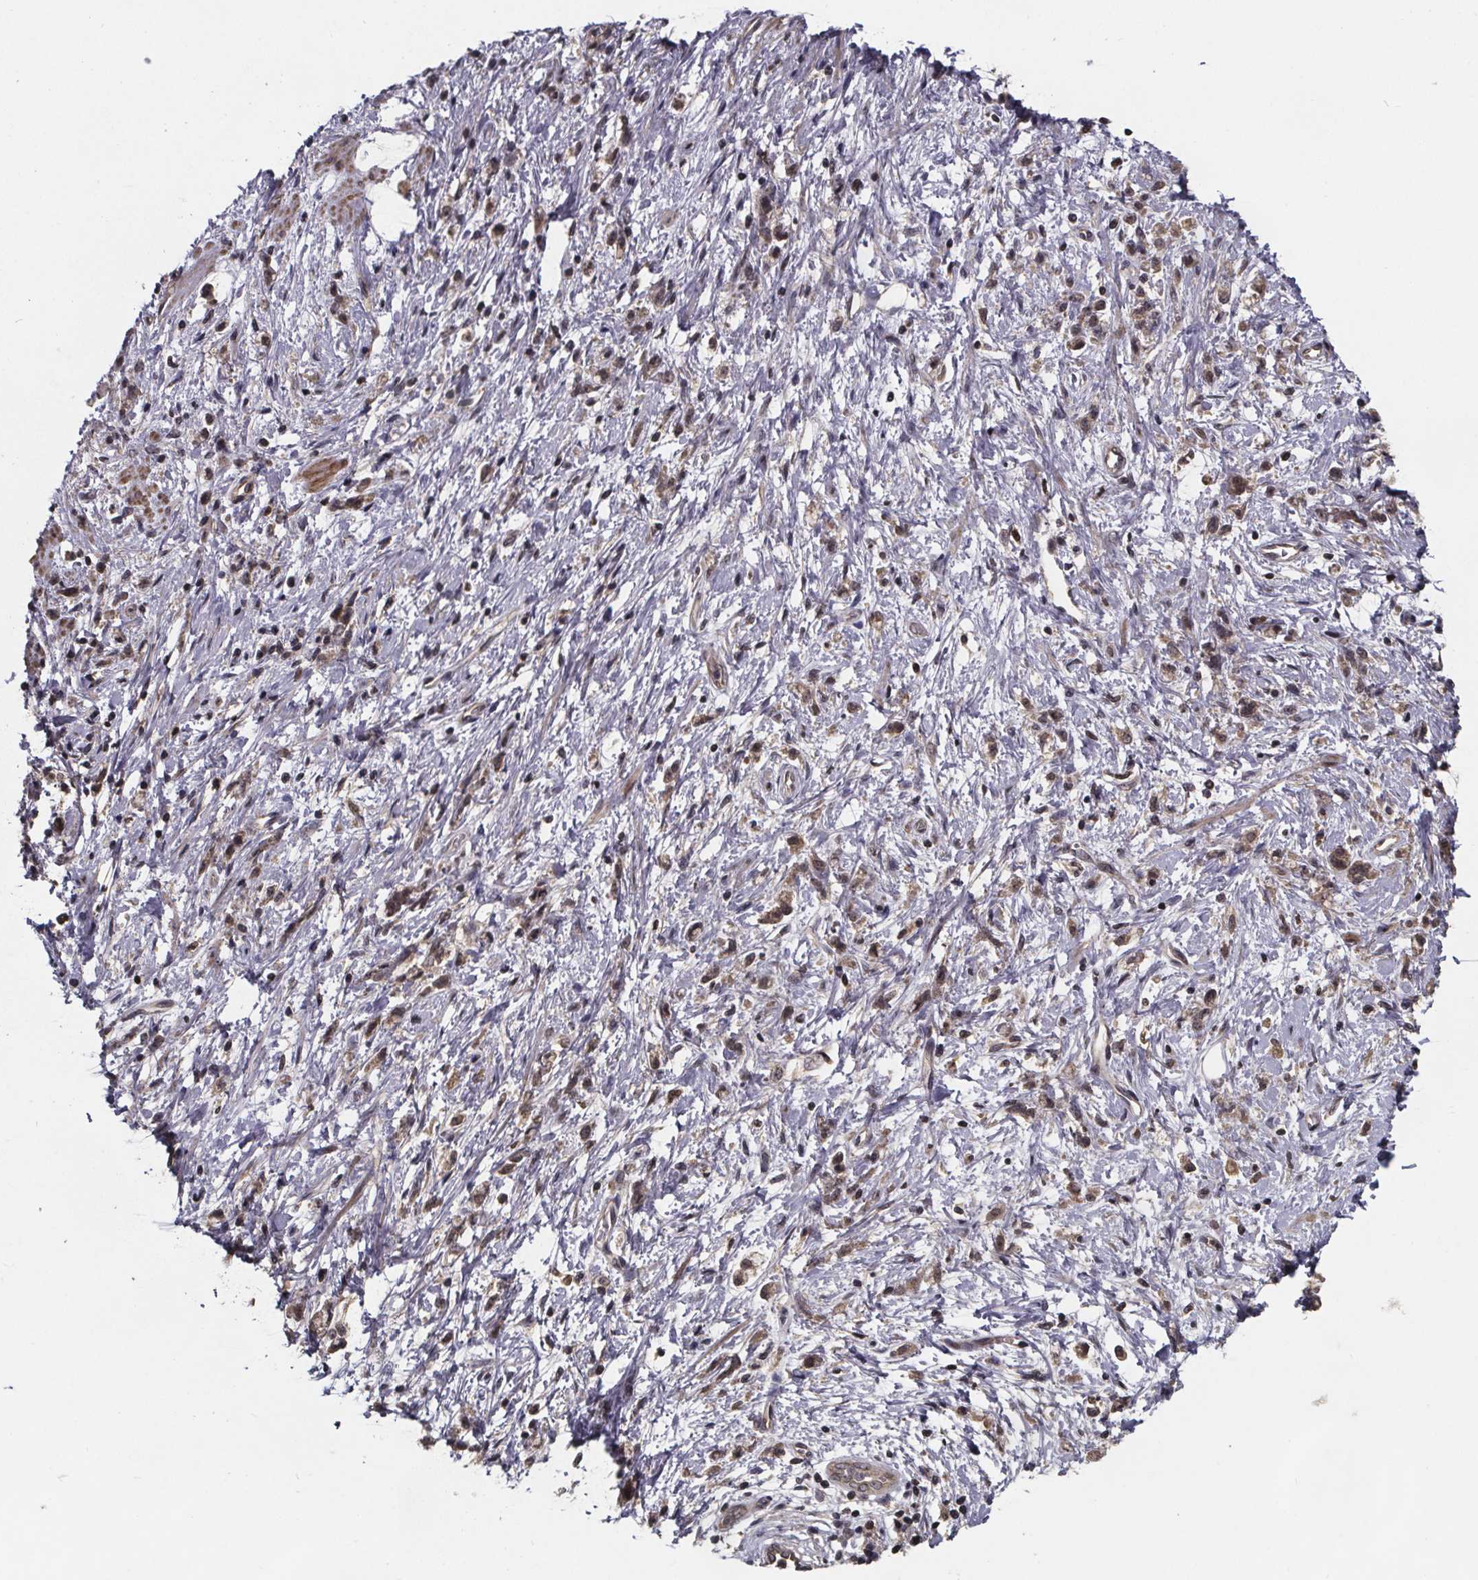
{"staining": {"intensity": "weak", "quantity": ">75%", "location": "cytoplasmic/membranous,nuclear"}, "tissue": "stomach cancer", "cell_type": "Tumor cells", "image_type": "cancer", "snomed": [{"axis": "morphology", "description": "Adenocarcinoma, NOS"}, {"axis": "topography", "description": "Stomach"}], "caption": "Stomach cancer (adenocarcinoma) stained for a protein reveals weak cytoplasmic/membranous and nuclear positivity in tumor cells.", "gene": "FN3KRP", "patient": {"sex": "female", "age": 60}}